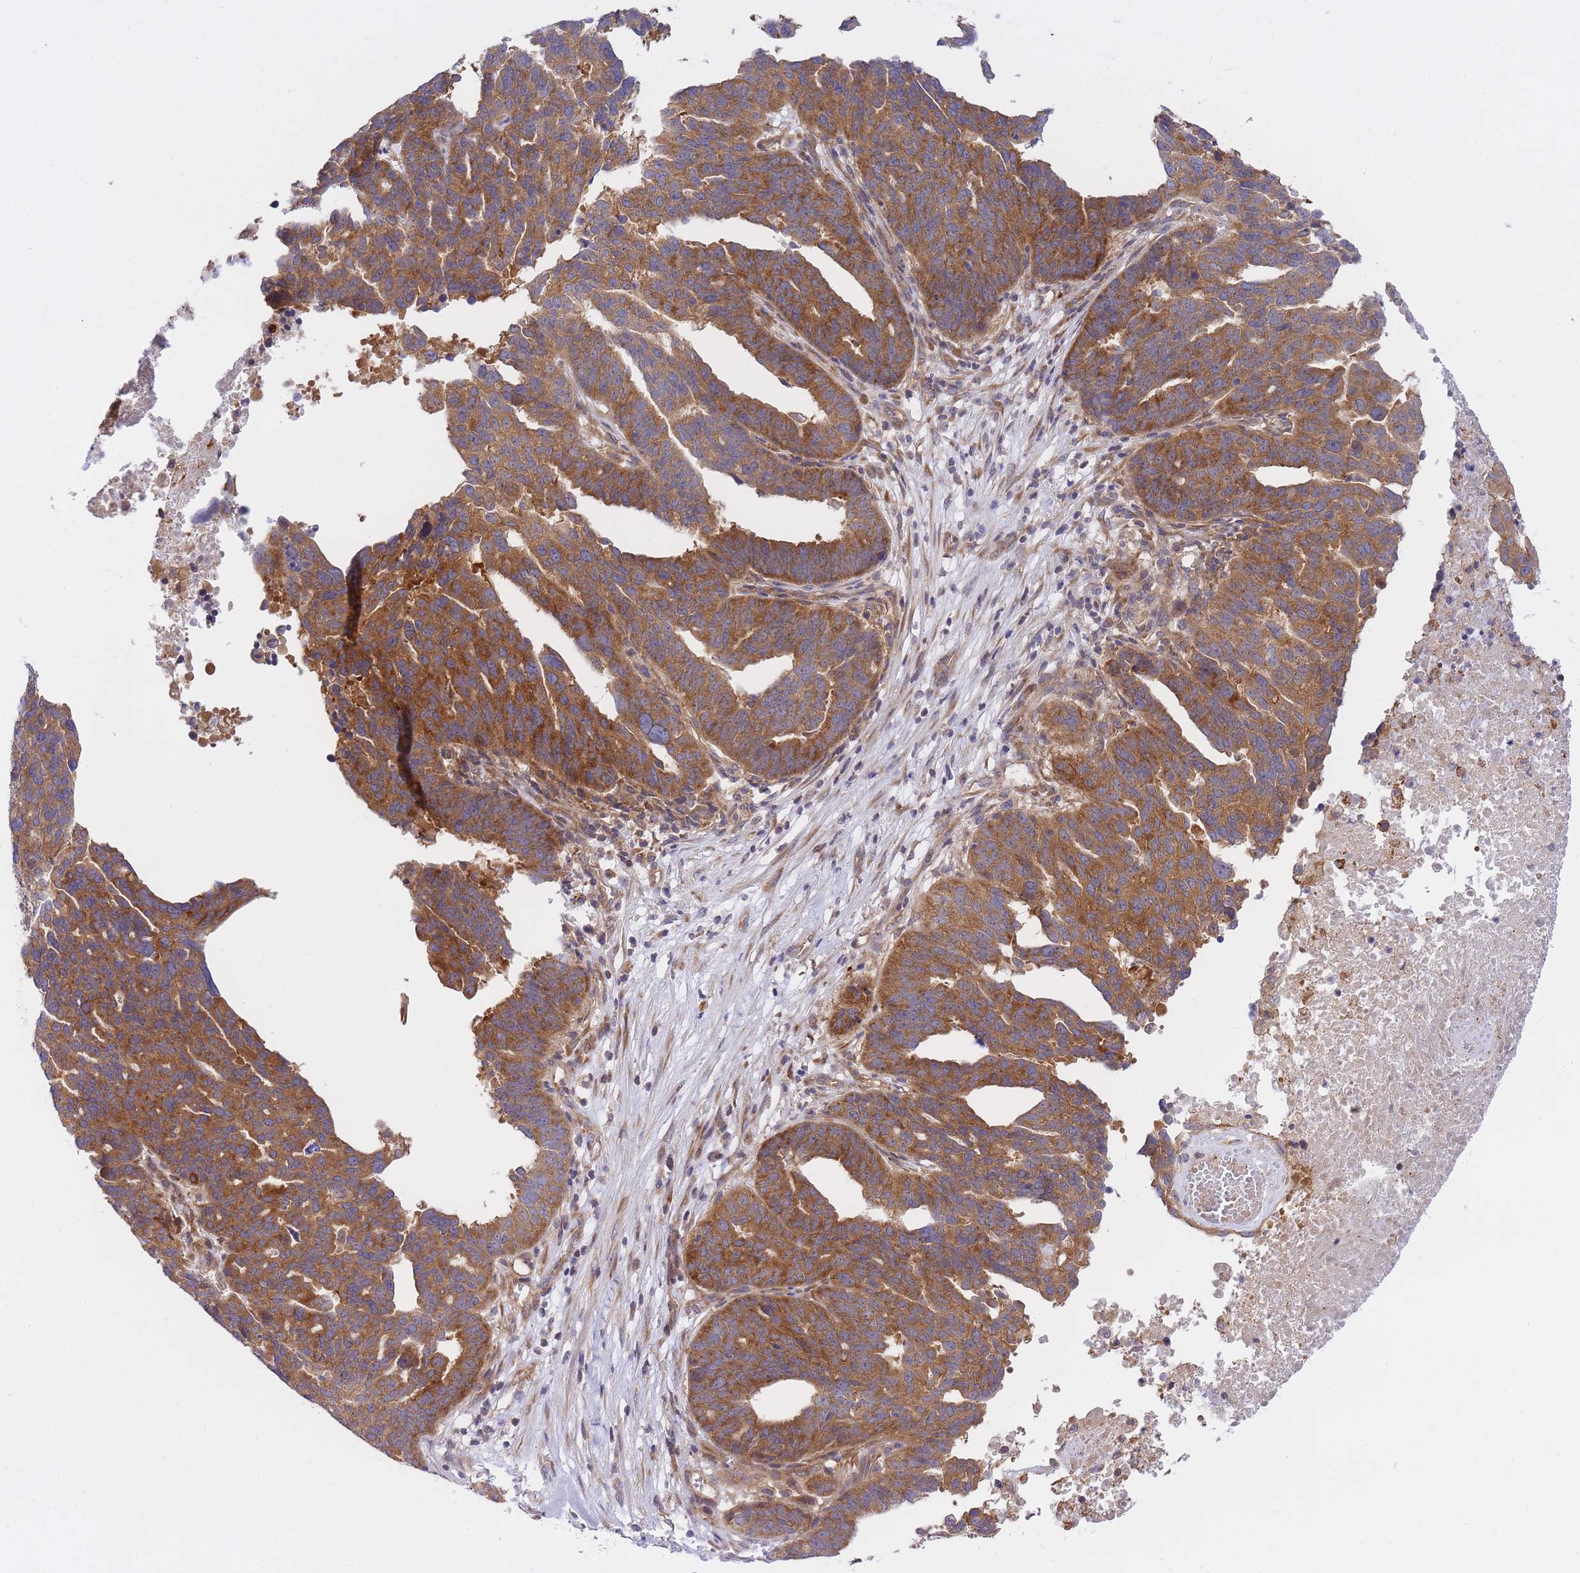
{"staining": {"intensity": "strong", "quantity": ">75%", "location": "cytoplasmic/membranous"}, "tissue": "ovarian cancer", "cell_type": "Tumor cells", "image_type": "cancer", "snomed": [{"axis": "morphology", "description": "Cystadenocarcinoma, serous, NOS"}, {"axis": "topography", "description": "Ovary"}], "caption": "Strong cytoplasmic/membranous protein expression is present in approximately >75% of tumor cells in ovarian serous cystadenocarcinoma.", "gene": "EIF2B2", "patient": {"sex": "female", "age": 59}}